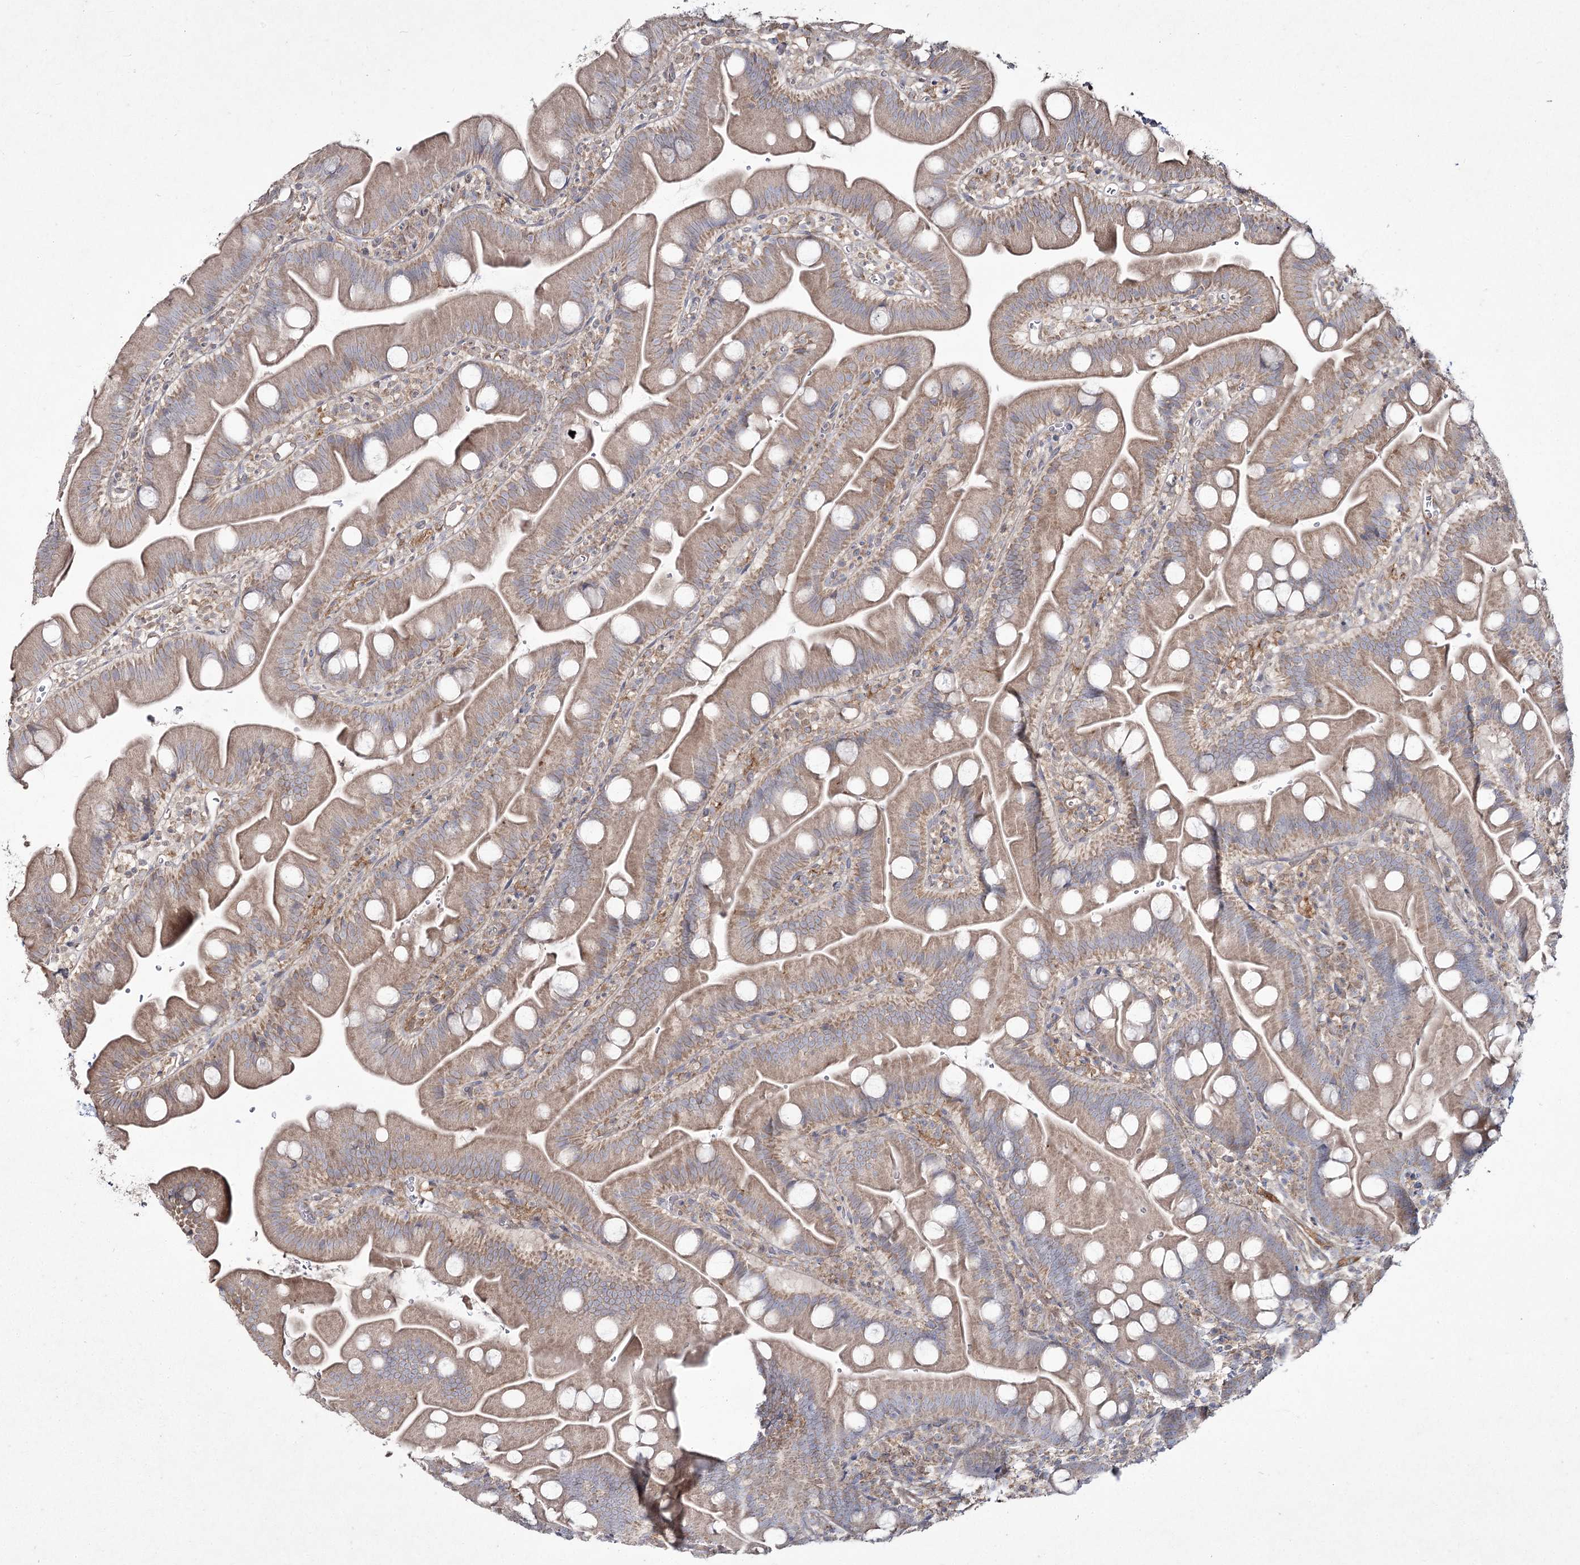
{"staining": {"intensity": "moderate", "quantity": ">75%", "location": "cytoplasmic/membranous"}, "tissue": "small intestine", "cell_type": "Glandular cells", "image_type": "normal", "snomed": [{"axis": "morphology", "description": "Normal tissue, NOS"}, {"axis": "topography", "description": "Small intestine"}], "caption": "The histopathology image shows staining of benign small intestine, revealing moderate cytoplasmic/membranous protein staining (brown color) within glandular cells. (Brightfield microscopy of DAB IHC at high magnification).", "gene": "SH3TC1", "patient": {"sex": "female", "age": 68}}